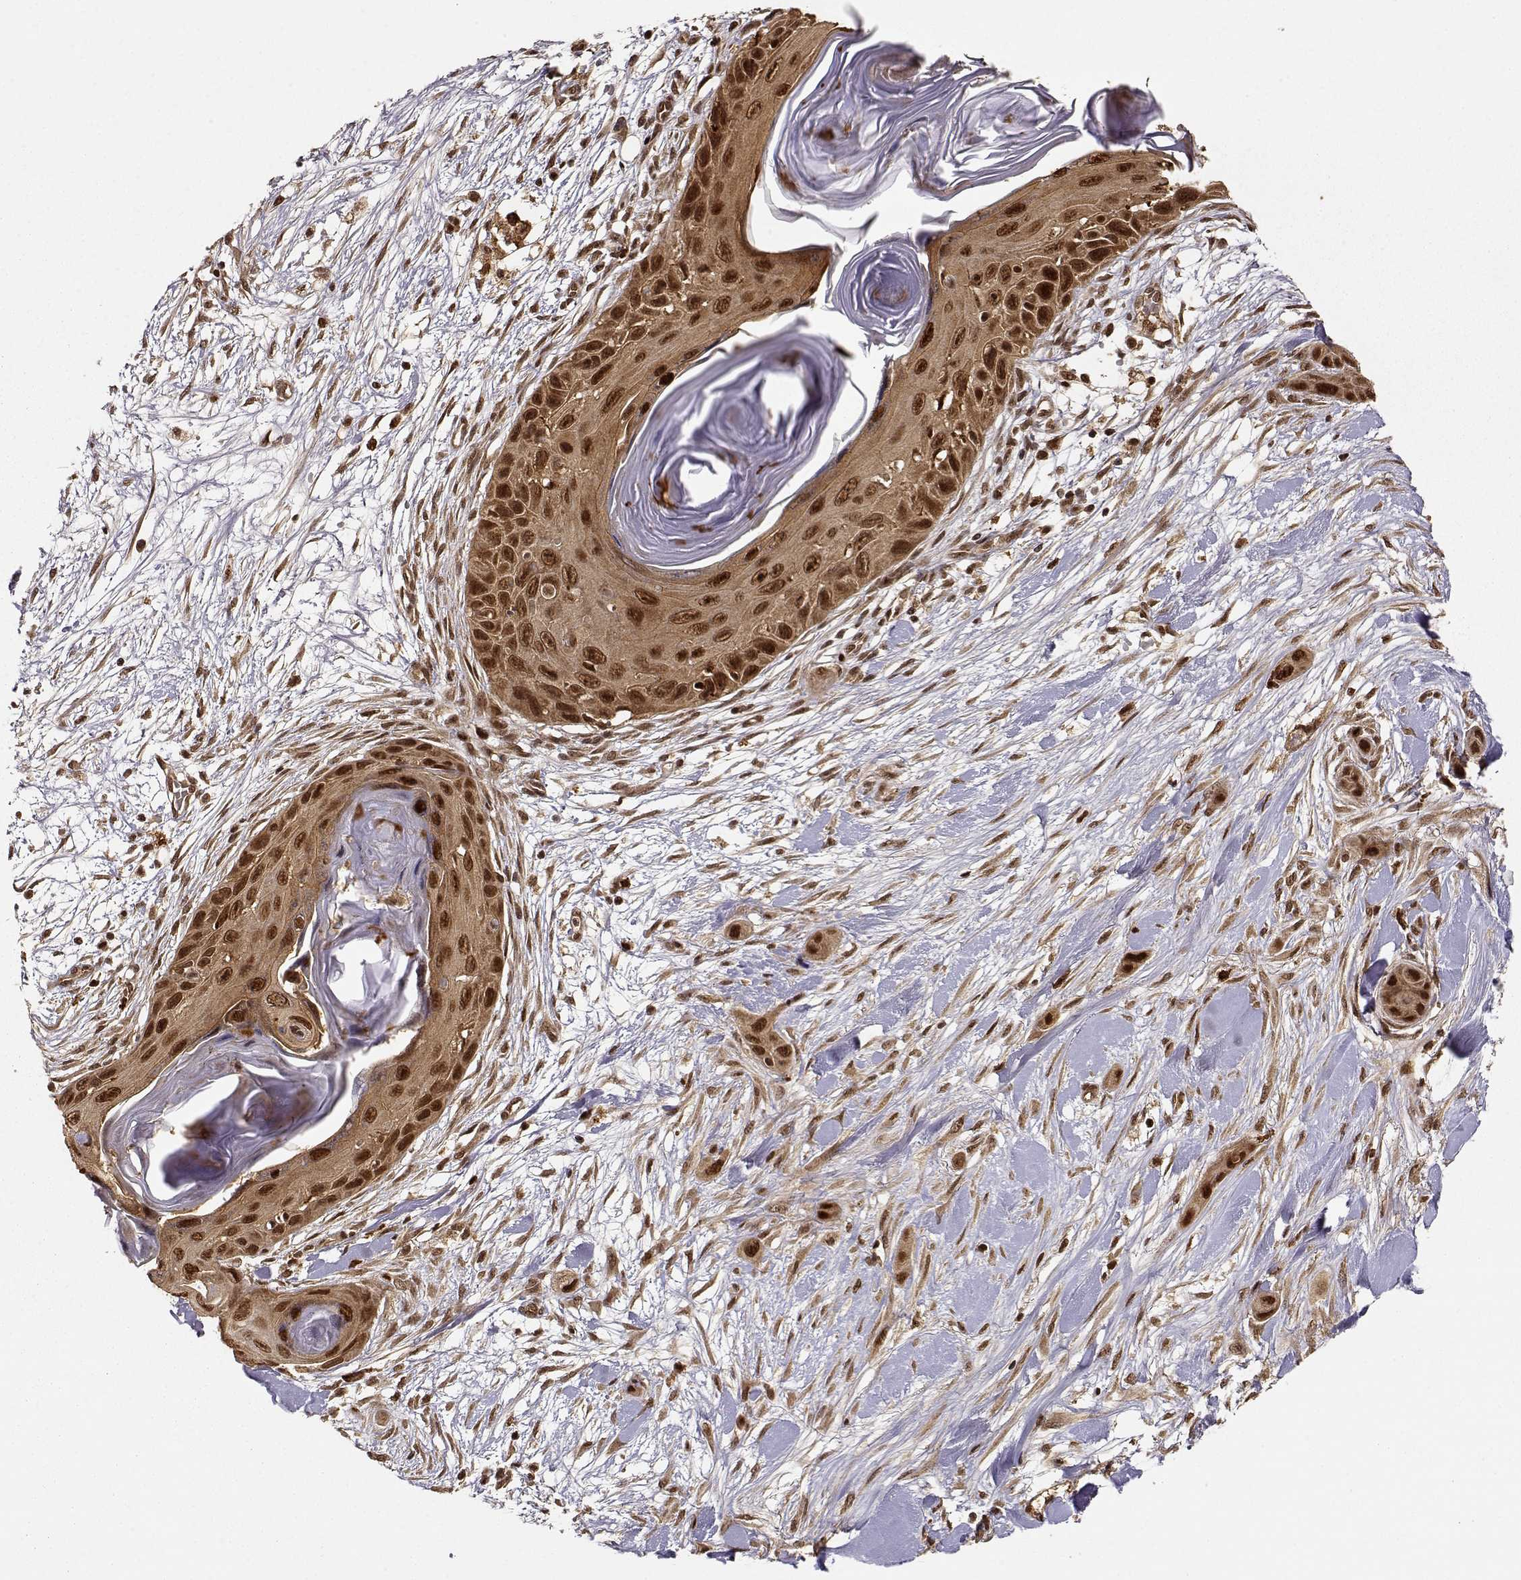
{"staining": {"intensity": "strong", "quantity": ">75%", "location": "cytoplasmic/membranous,nuclear"}, "tissue": "skin cancer", "cell_type": "Tumor cells", "image_type": "cancer", "snomed": [{"axis": "morphology", "description": "Squamous cell carcinoma, NOS"}, {"axis": "topography", "description": "Skin"}], "caption": "DAB (3,3'-diaminobenzidine) immunohistochemical staining of human skin squamous cell carcinoma shows strong cytoplasmic/membranous and nuclear protein expression in about >75% of tumor cells.", "gene": "MAEA", "patient": {"sex": "male", "age": 79}}